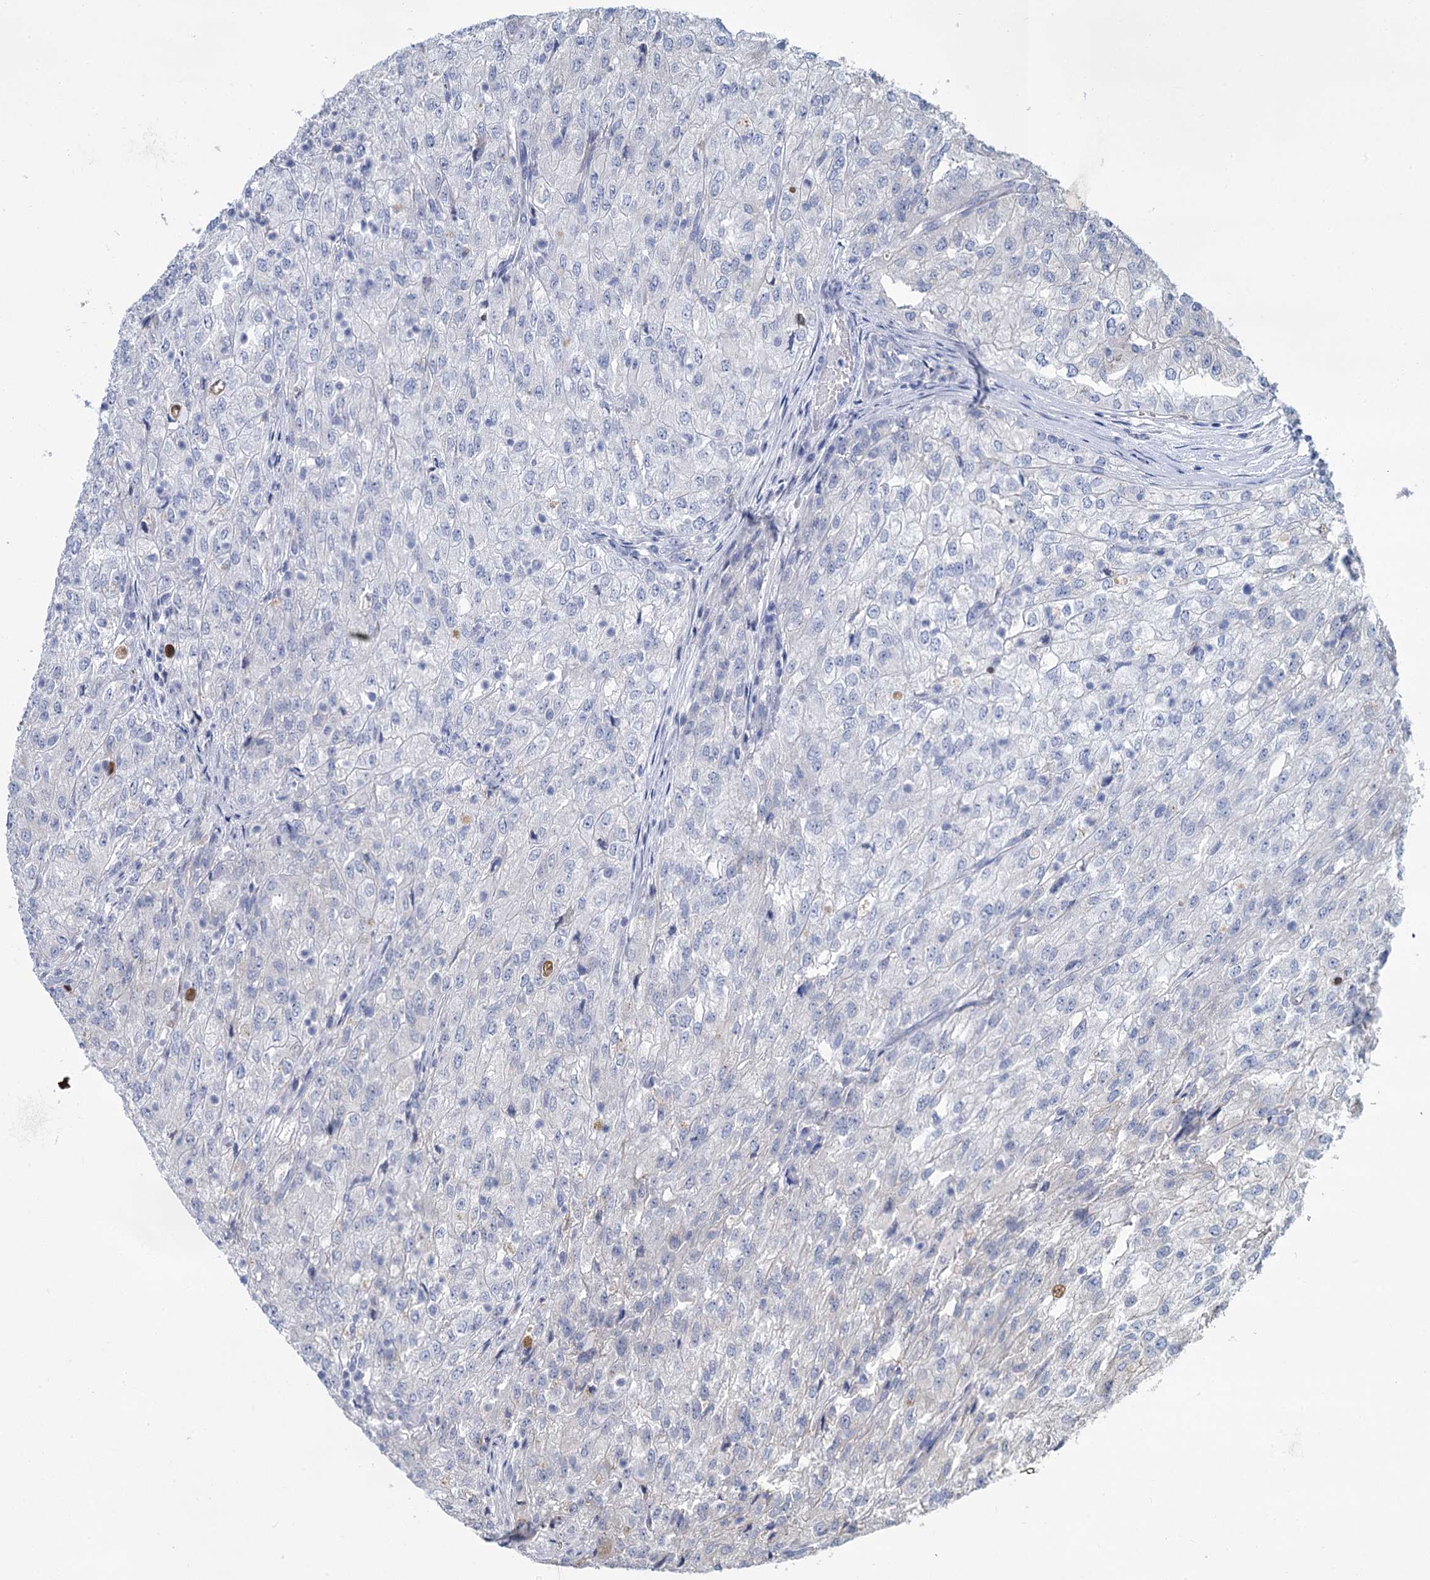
{"staining": {"intensity": "negative", "quantity": "none", "location": "none"}, "tissue": "renal cancer", "cell_type": "Tumor cells", "image_type": "cancer", "snomed": [{"axis": "morphology", "description": "Adenocarcinoma, NOS"}, {"axis": "topography", "description": "Kidney"}], "caption": "This is an immunohistochemistry histopathology image of renal adenocarcinoma. There is no positivity in tumor cells.", "gene": "TRIM77", "patient": {"sex": "female", "age": 54}}